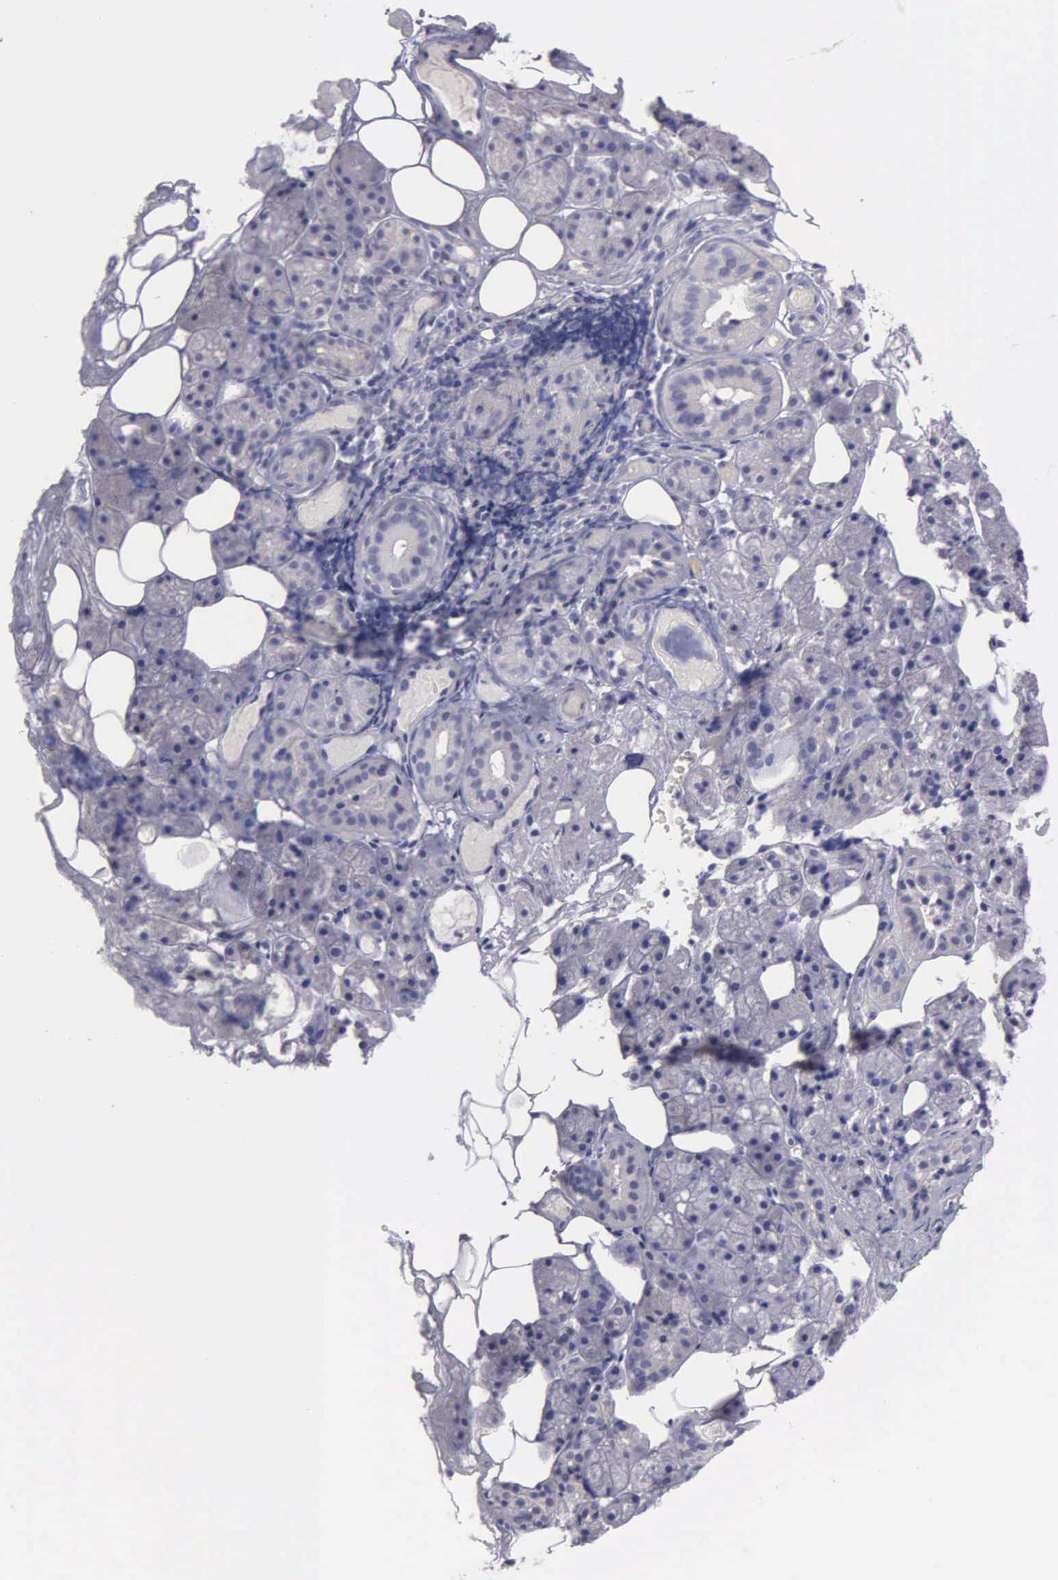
{"staining": {"intensity": "negative", "quantity": "none", "location": "none"}, "tissue": "salivary gland", "cell_type": "Glandular cells", "image_type": "normal", "snomed": [{"axis": "morphology", "description": "Normal tissue, NOS"}, {"axis": "topography", "description": "Salivary gland"}], "caption": "This is an immunohistochemistry (IHC) photomicrograph of normal human salivary gland. There is no expression in glandular cells.", "gene": "APP", "patient": {"sex": "female", "age": 55}}